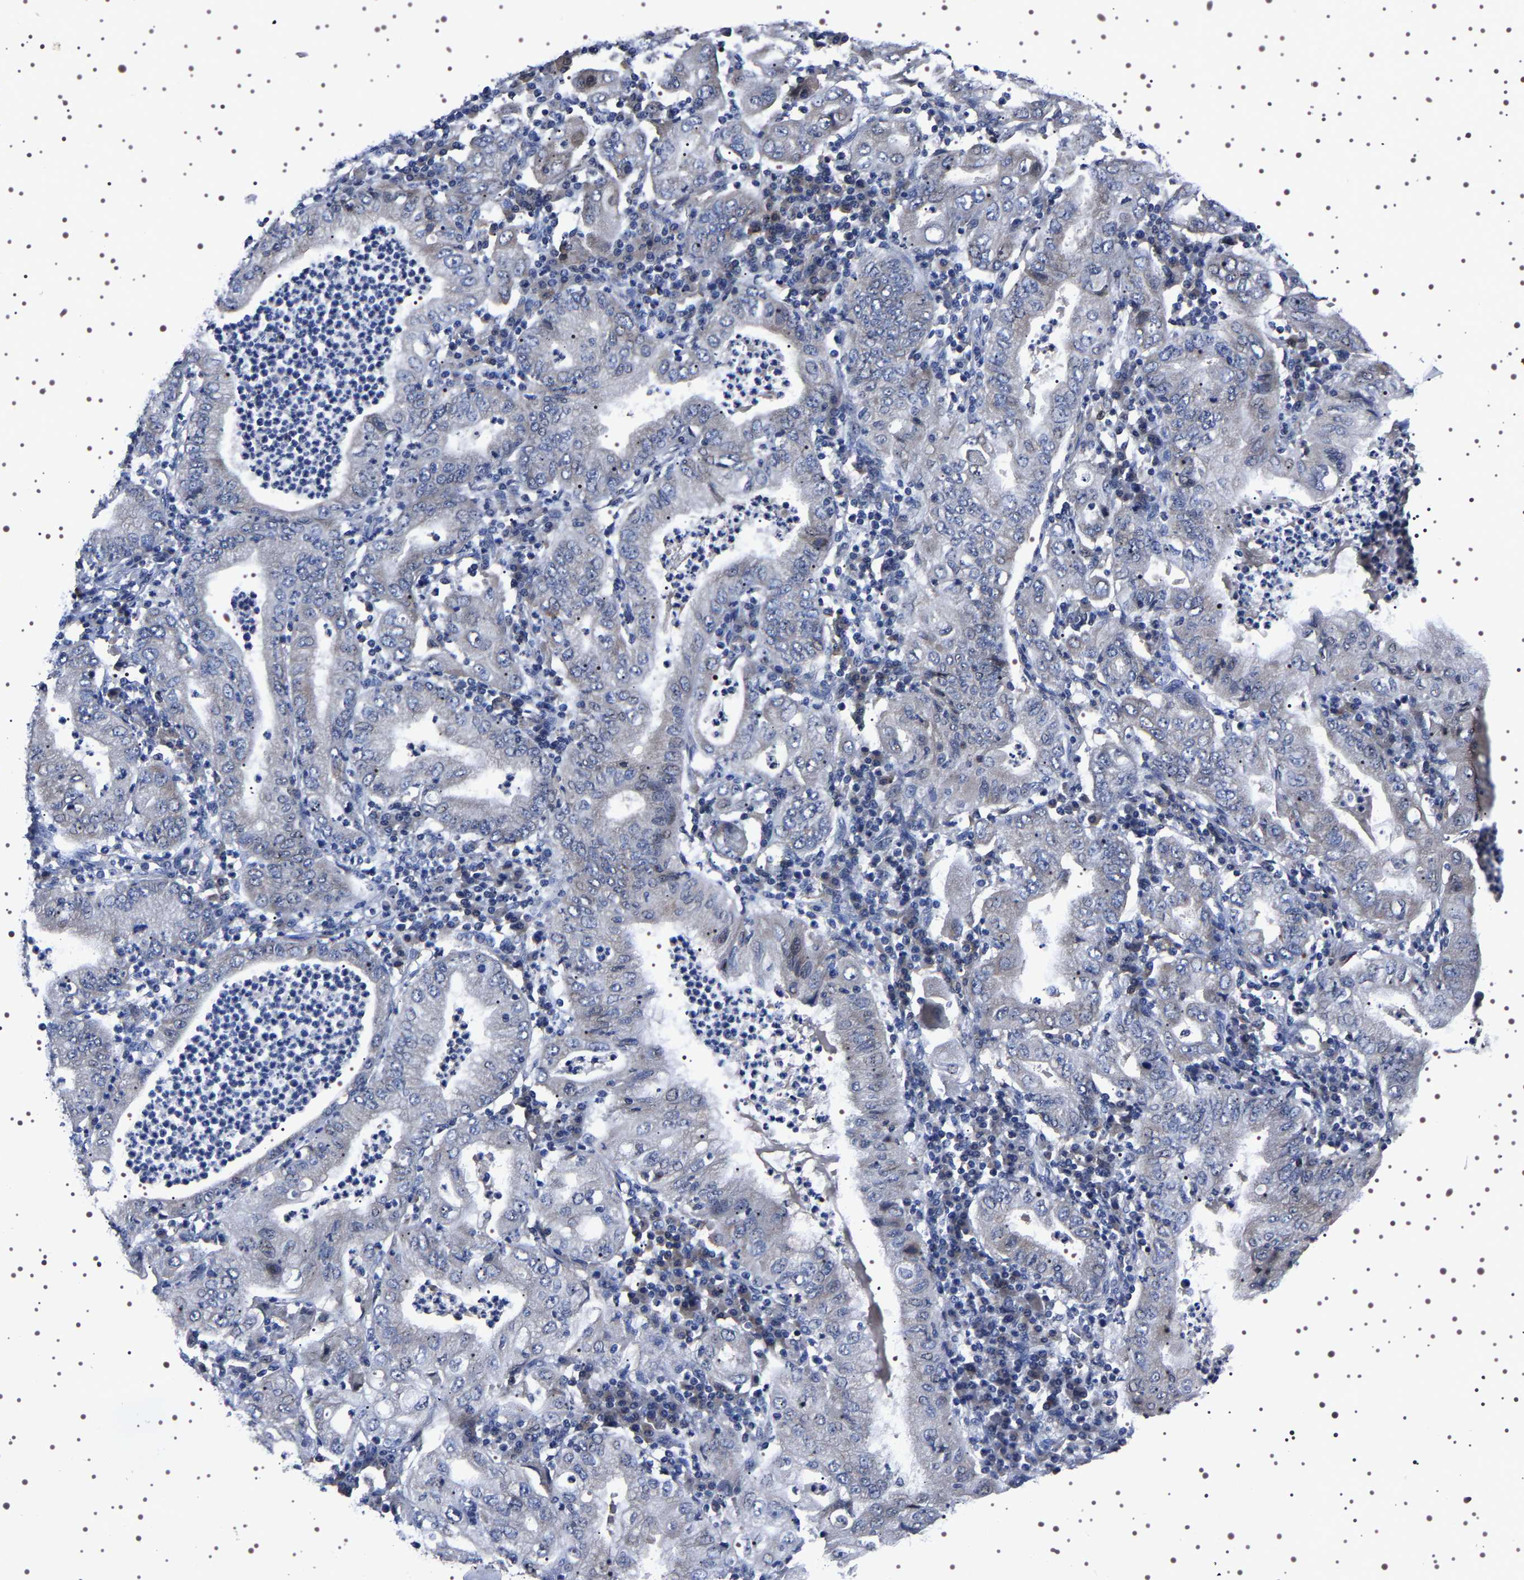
{"staining": {"intensity": "negative", "quantity": "none", "location": "none"}, "tissue": "stomach cancer", "cell_type": "Tumor cells", "image_type": "cancer", "snomed": [{"axis": "morphology", "description": "Normal tissue, NOS"}, {"axis": "morphology", "description": "Adenocarcinoma, NOS"}, {"axis": "topography", "description": "Esophagus"}, {"axis": "topography", "description": "Stomach, upper"}, {"axis": "topography", "description": "Peripheral nerve tissue"}], "caption": "Protein analysis of adenocarcinoma (stomach) demonstrates no significant staining in tumor cells.", "gene": "TARBP1", "patient": {"sex": "male", "age": 62}}